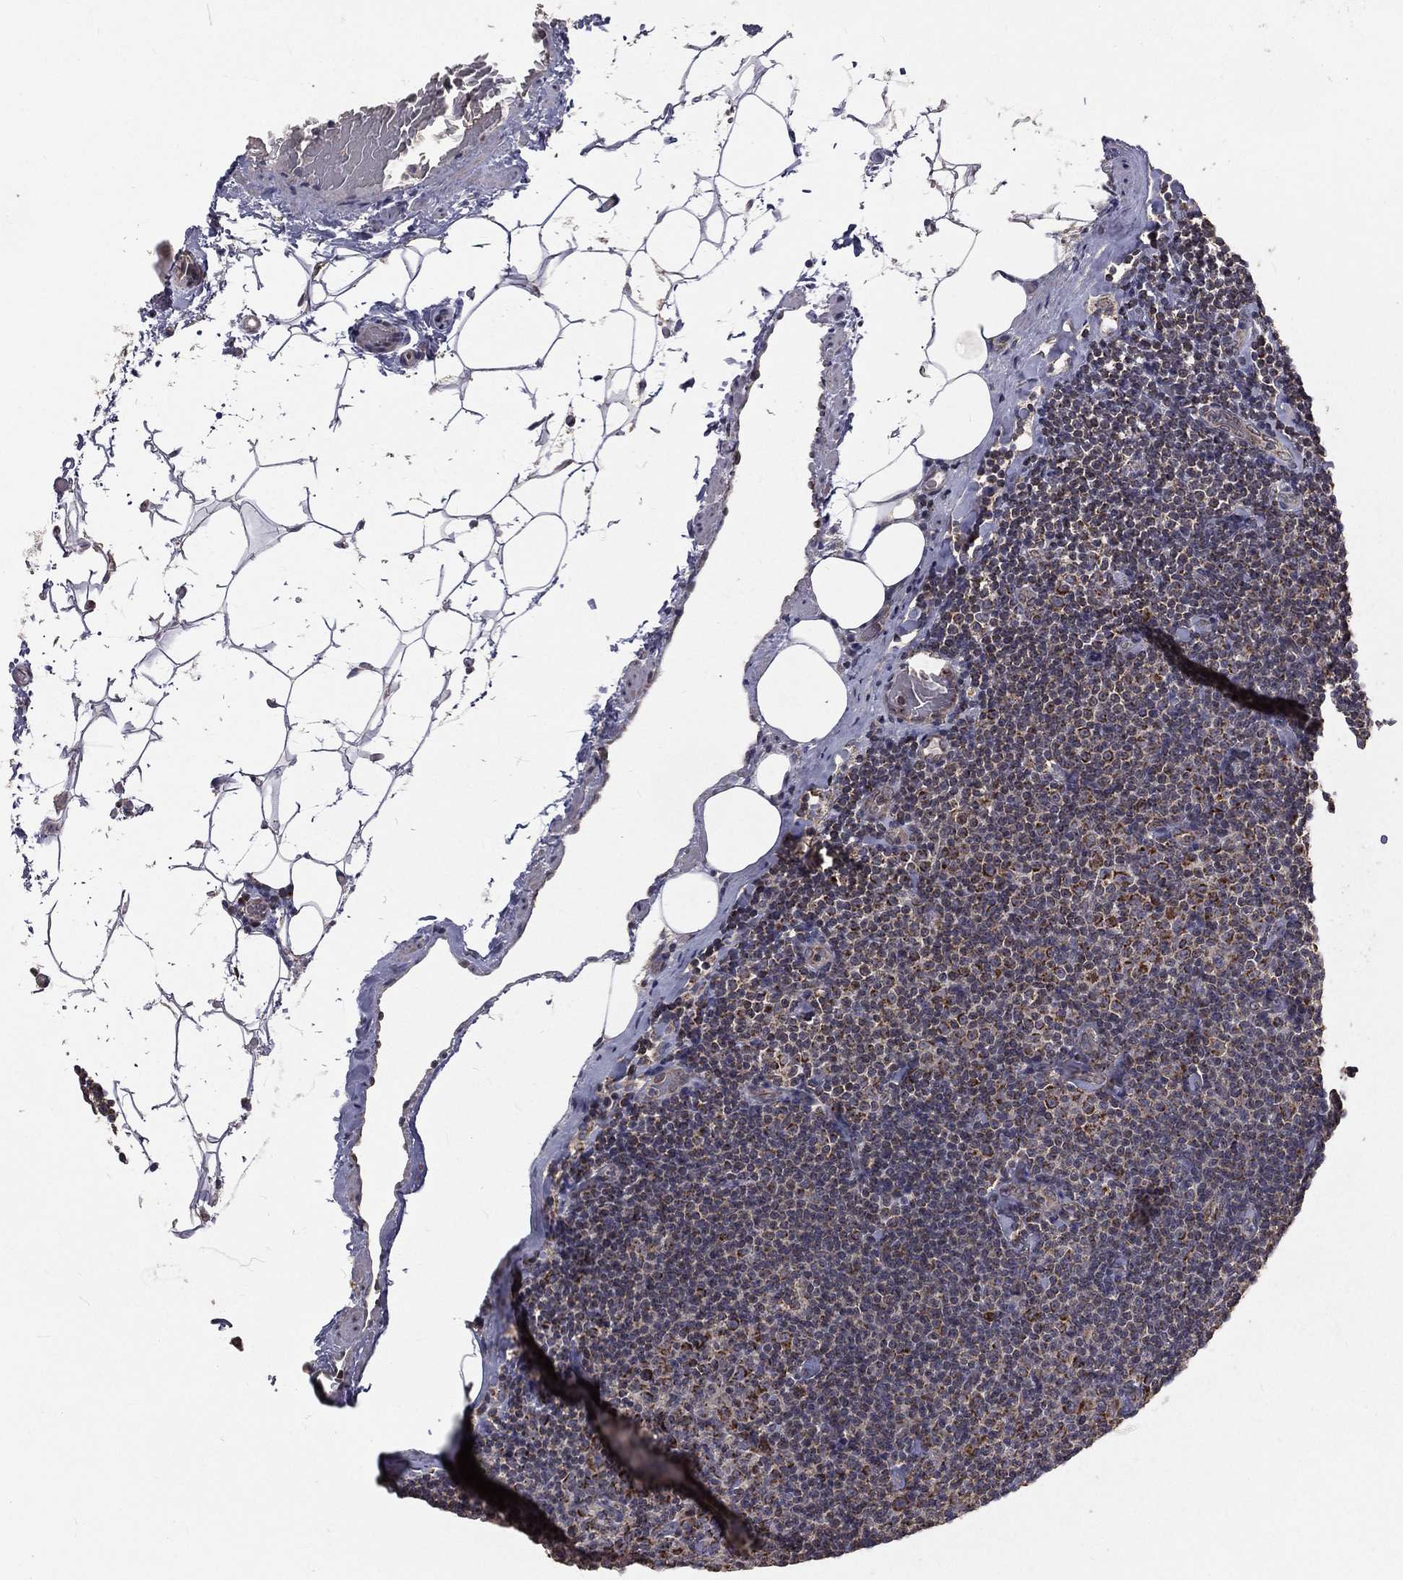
{"staining": {"intensity": "moderate", "quantity": "<25%", "location": "cytoplasmic/membranous"}, "tissue": "lymphoma", "cell_type": "Tumor cells", "image_type": "cancer", "snomed": [{"axis": "morphology", "description": "Malignant lymphoma, non-Hodgkin's type, Low grade"}, {"axis": "topography", "description": "Lymph node"}], "caption": "Lymphoma stained with DAB IHC exhibits low levels of moderate cytoplasmic/membranous expression in about <25% of tumor cells. (DAB (3,3'-diaminobenzidine) IHC with brightfield microscopy, high magnification).", "gene": "MRPL46", "patient": {"sex": "male", "age": 81}}